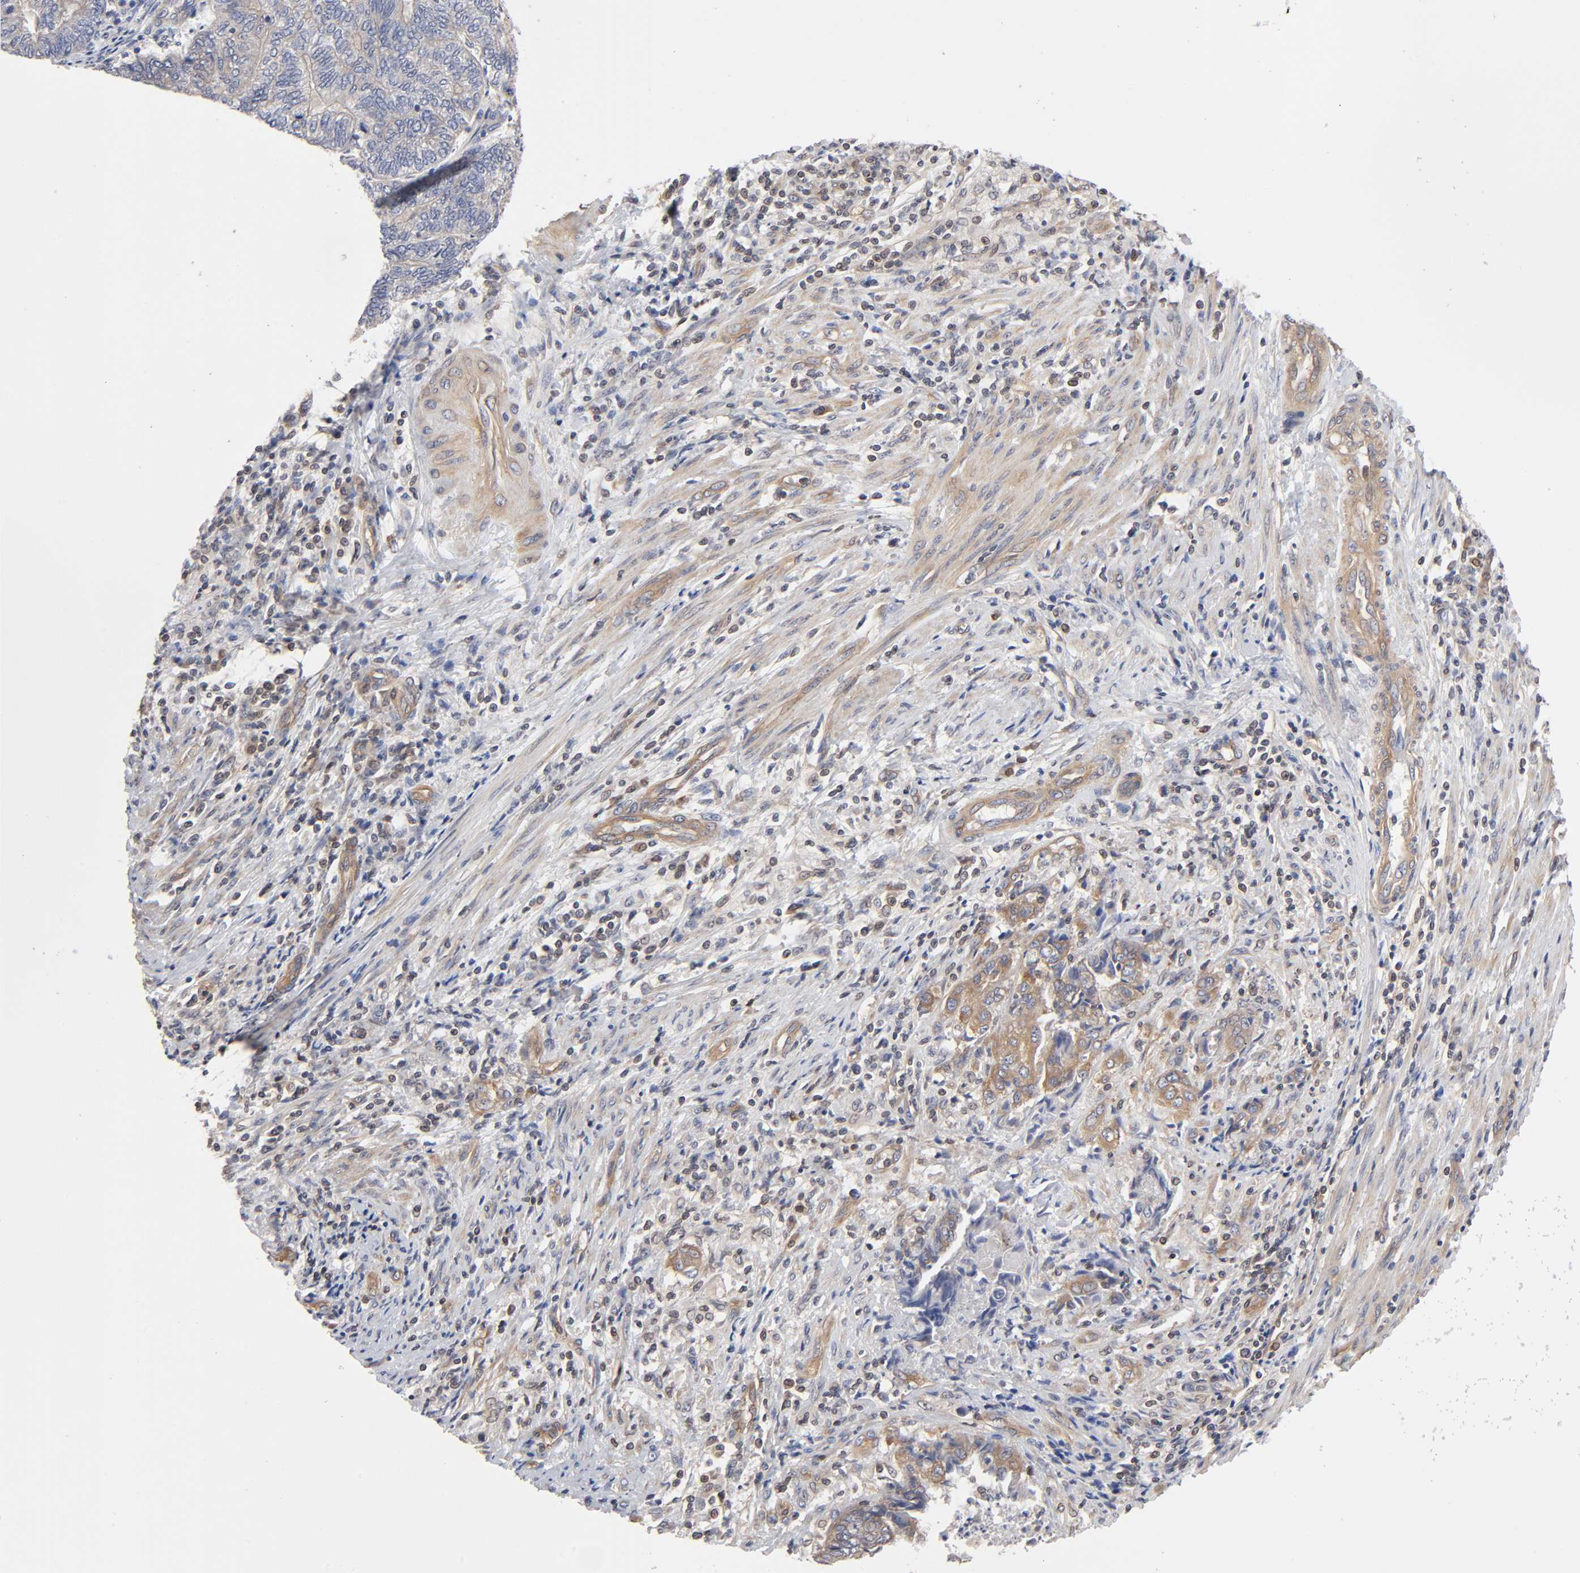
{"staining": {"intensity": "weak", "quantity": ">75%", "location": "cytoplasmic/membranous"}, "tissue": "endometrial cancer", "cell_type": "Tumor cells", "image_type": "cancer", "snomed": [{"axis": "morphology", "description": "Adenocarcinoma, NOS"}, {"axis": "topography", "description": "Uterus"}, {"axis": "topography", "description": "Endometrium"}], "caption": "Immunohistochemical staining of endometrial adenocarcinoma displays low levels of weak cytoplasmic/membranous protein expression in approximately >75% of tumor cells.", "gene": "STRN3", "patient": {"sex": "female", "age": 70}}